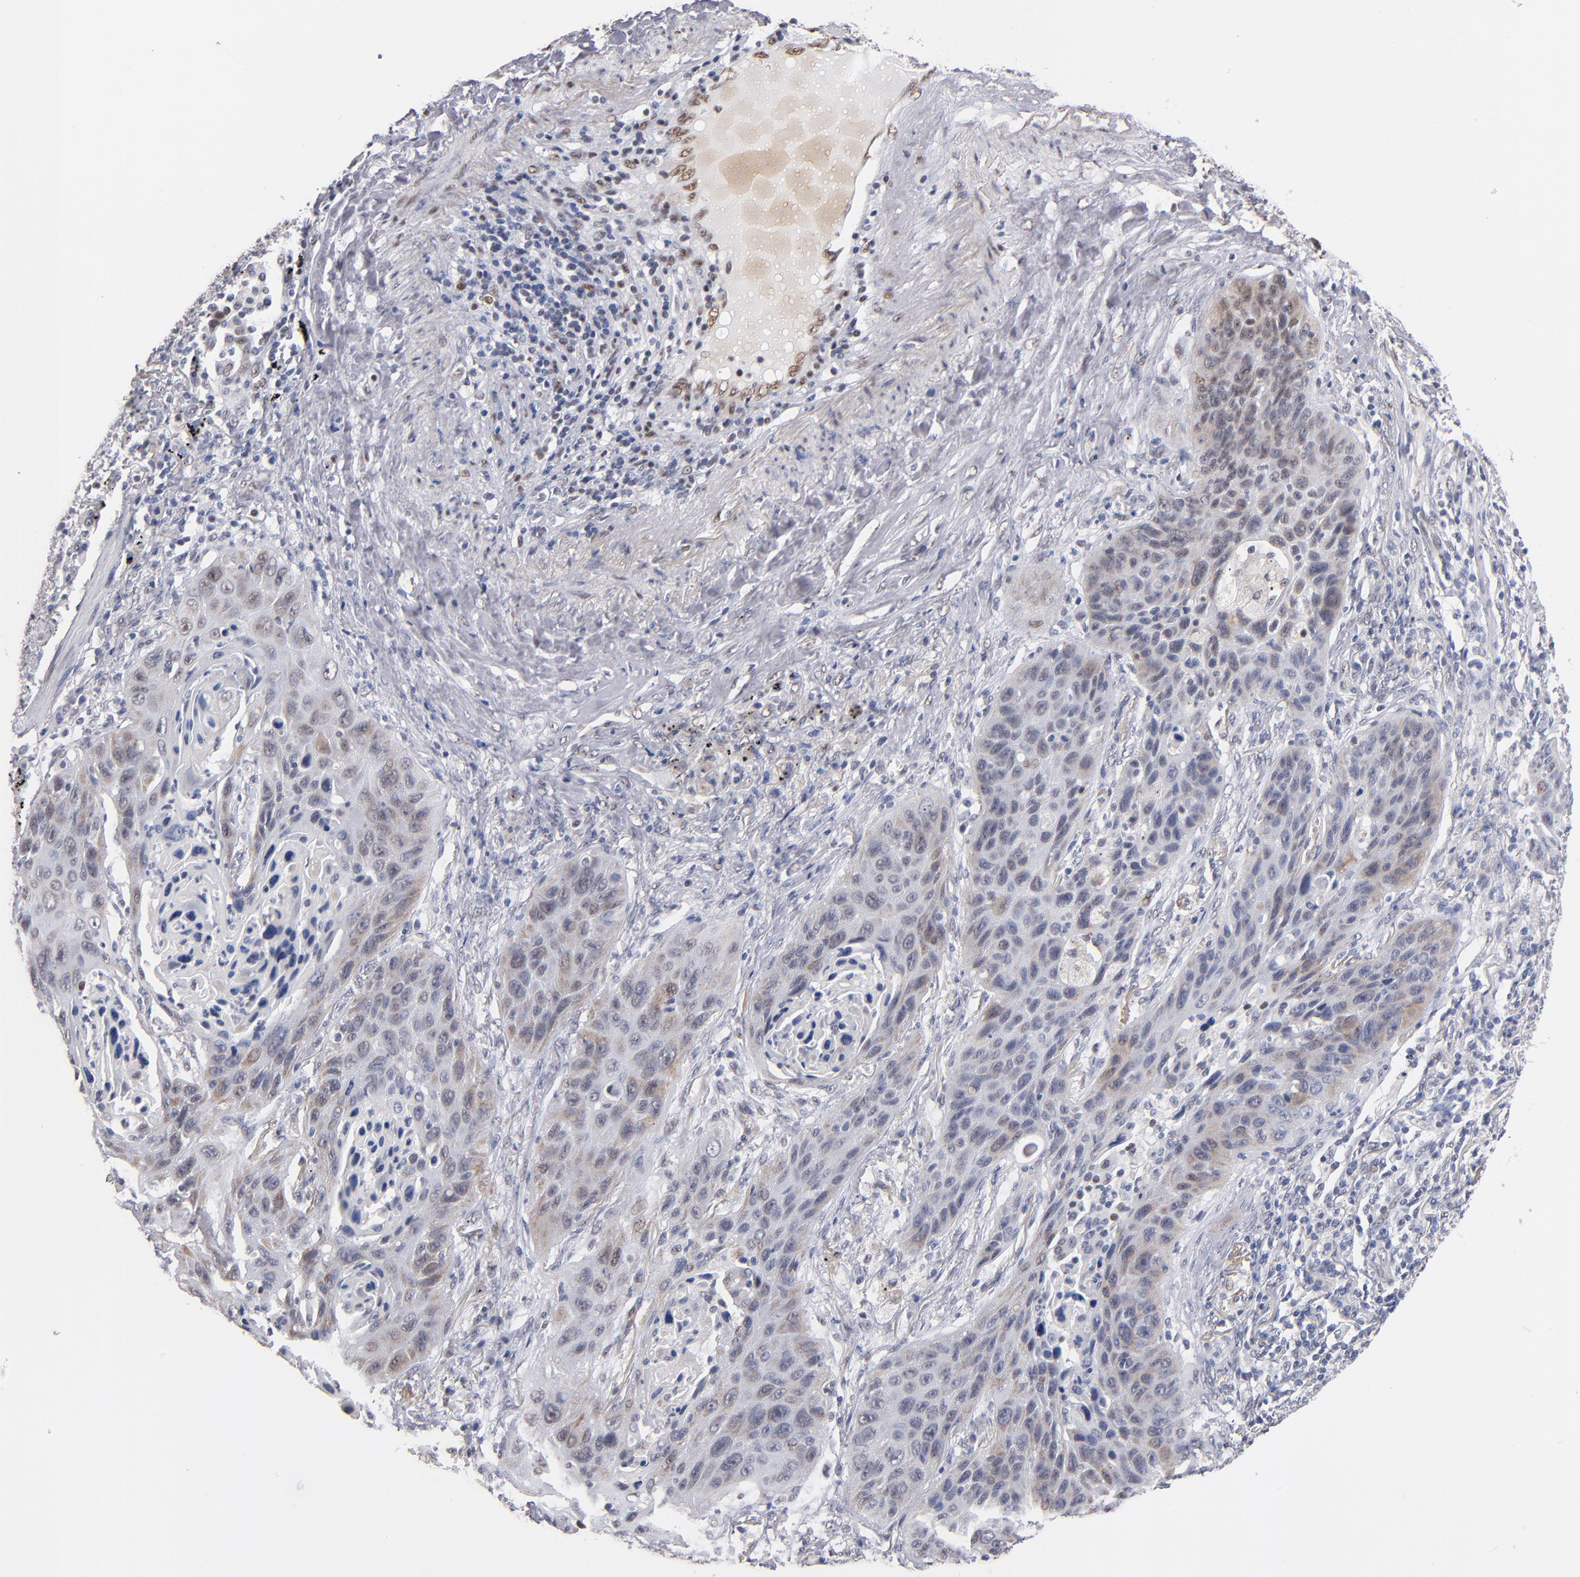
{"staining": {"intensity": "weak", "quantity": "25%-75%", "location": "cytoplasmic/membranous"}, "tissue": "lung cancer", "cell_type": "Tumor cells", "image_type": "cancer", "snomed": [{"axis": "morphology", "description": "Squamous cell carcinoma, NOS"}, {"axis": "topography", "description": "Lung"}], "caption": "This photomicrograph exhibits IHC staining of lung squamous cell carcinoma, with low weak cytoplasmic/membranous staining in about 25%-75% of tumor cells.", "gene": "MN1", "patient": {"sex": "female", "age": 67}}